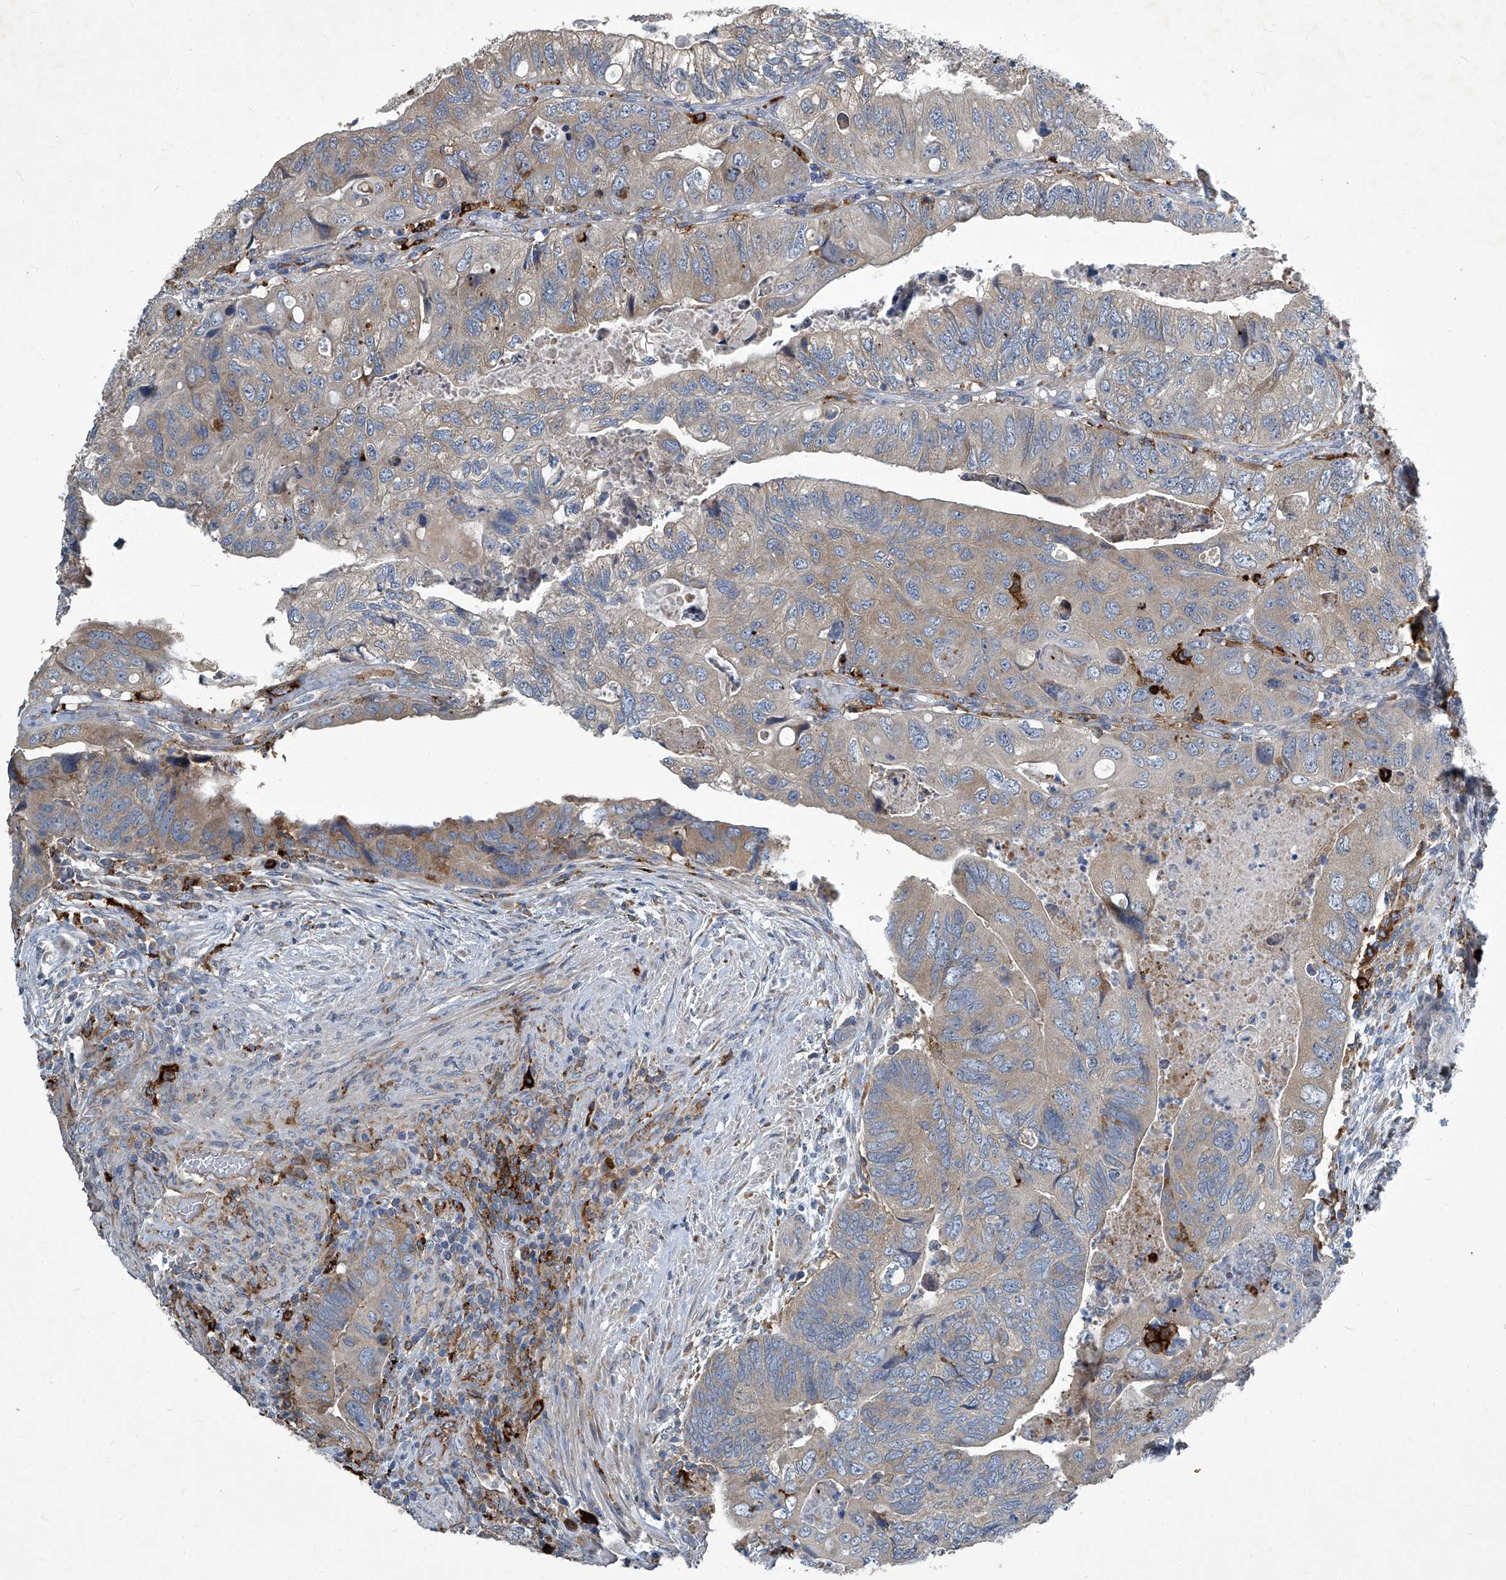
{"staining": {"intensity": "weak", "quantity": "<25%", "location": "cytoplasmic/membranous"}, "tissue": "colorectal cancer", "cell_type": "Tumor cells", "image_type": "cancer", "snomed": [{"axis": "morphology", "description": "Adenocarcinoma, NOS"}, {"axis": "topography", "description": "Rectum"}], "caption": "This is an immunohistochemistry image of colorectal adenocarcinoma. There is no staining in tumor cells.", "gene": "FAM167A", "patient": {"sex": "male", "age": 63}}